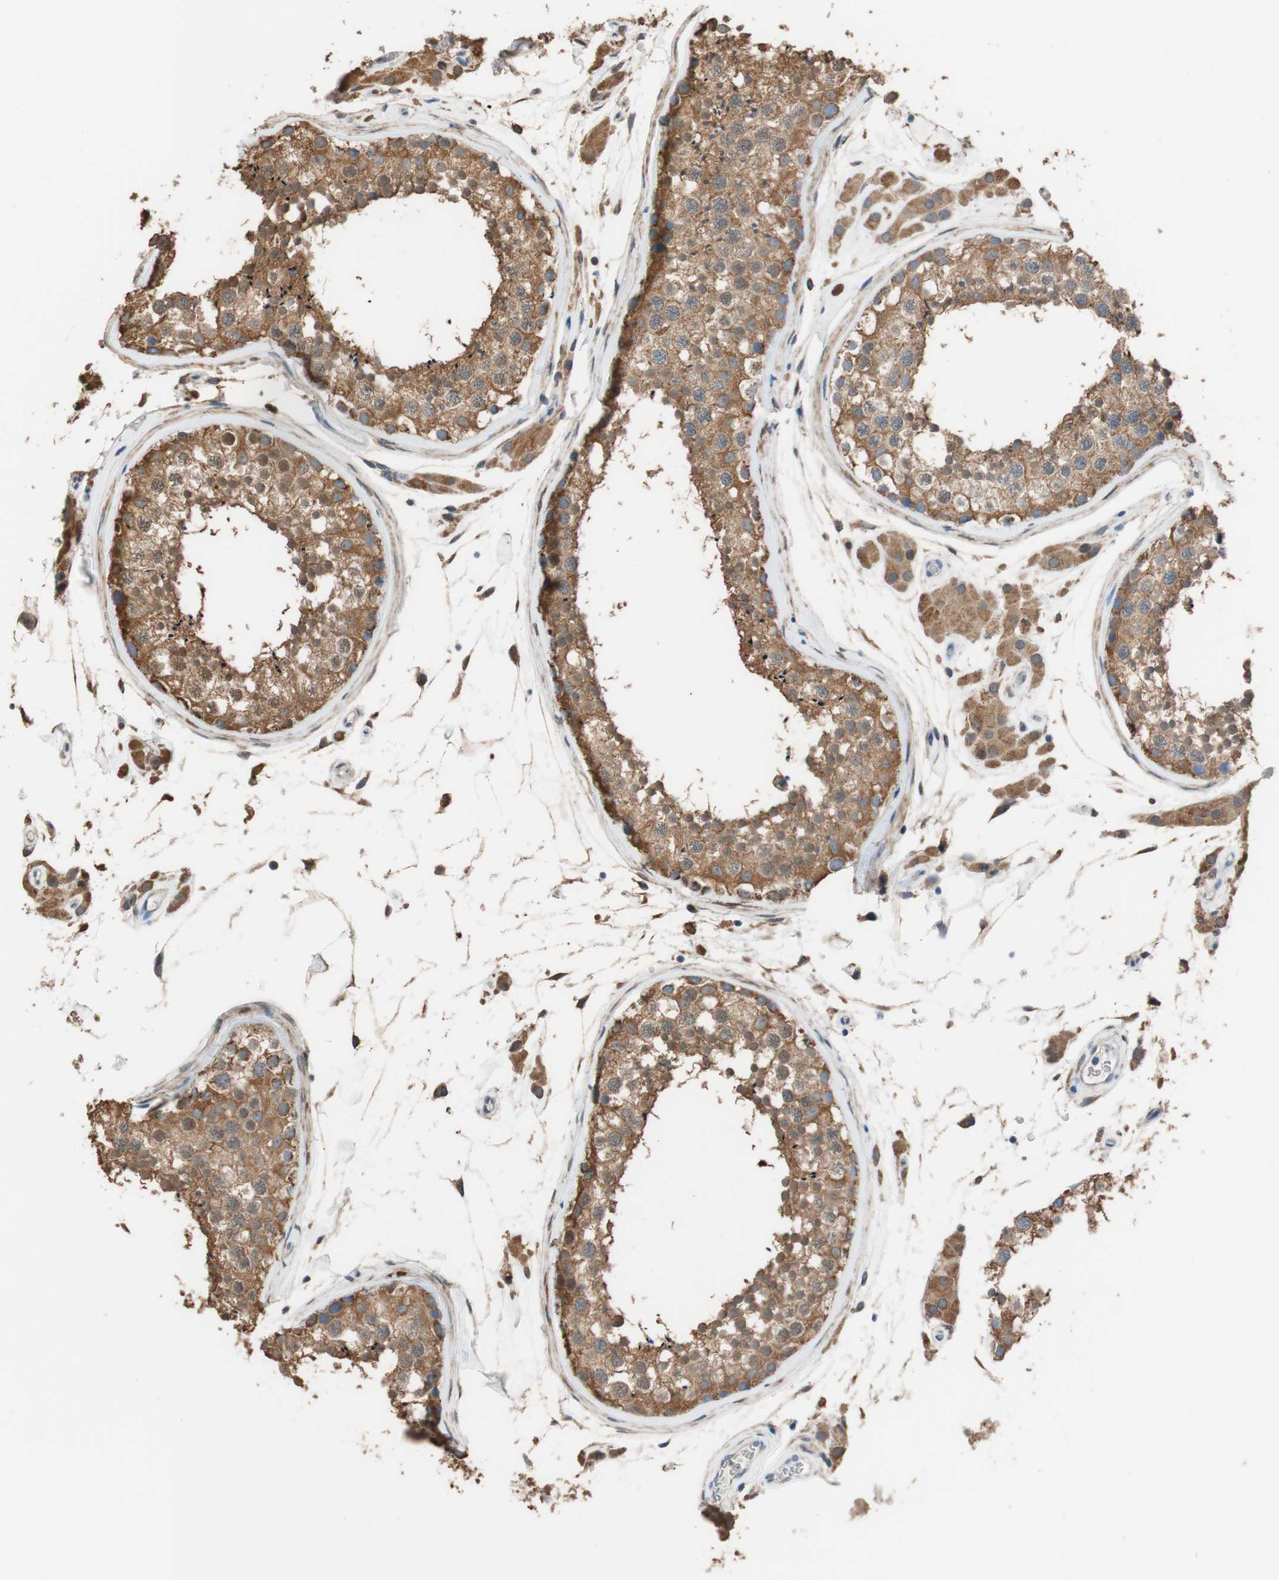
{"staining": {"intensity": "moderate", "quantity": ">75%", "location": "cytoplasmic/membranous"}, "tissue": "testis", "cell_type": "Cells in seminiferous ducts", "image_type": "normal", "snomed": [{"axis": "morphology", "description": "Normal tissue, NOS"}, {"axis": "topography", "description": "Testis"}], "caption": "Testis stained for a protein (brown) exhibits moderate cytoplasmic/membranous positive staining in approximately >75% of cells in seminiferous ducts.", "gene": "ALDH1A2", "patient": {"sex": "male", "age": 46}}